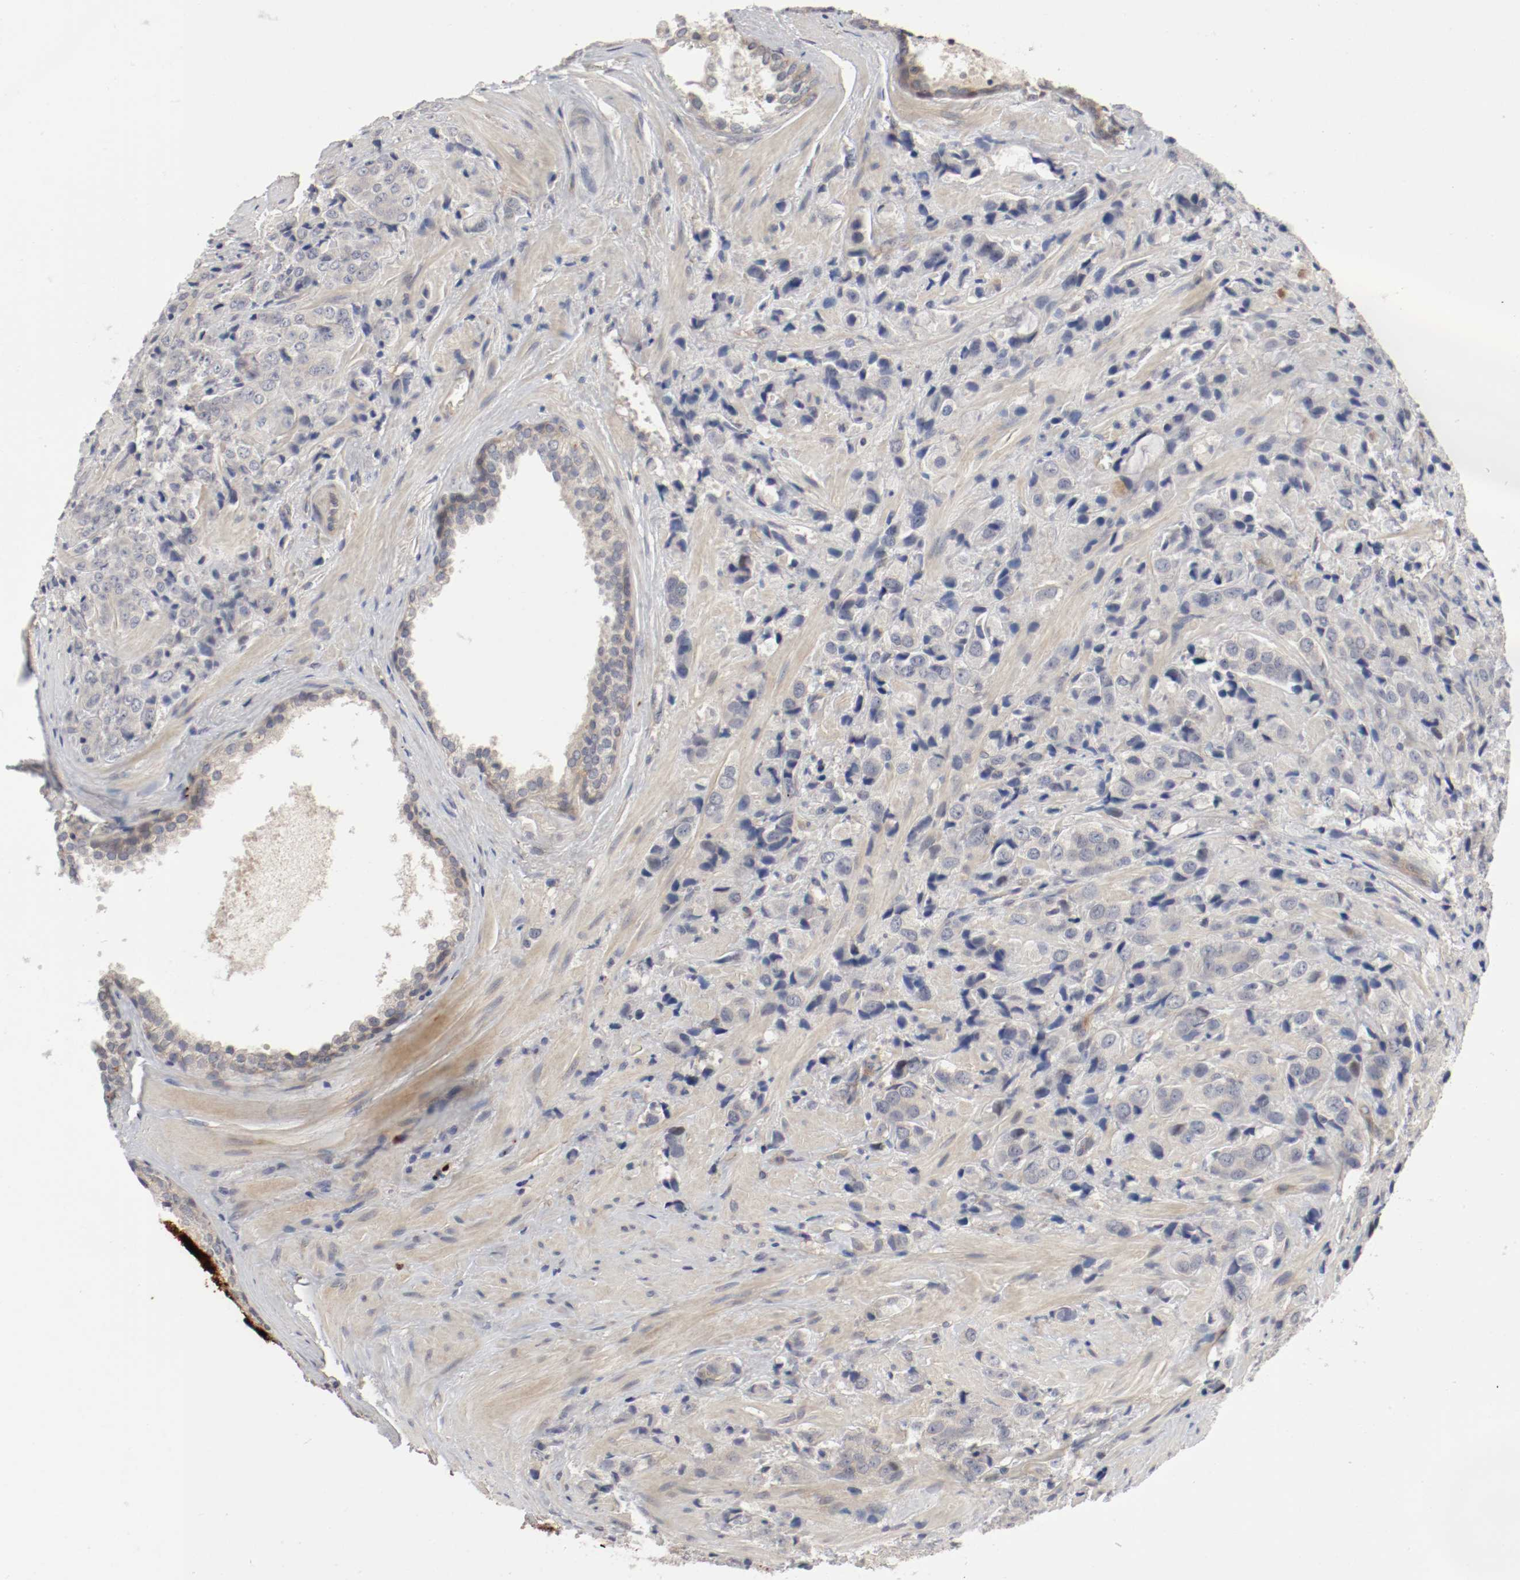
{"staining": {"intensity": "weak", "quantity": ">75%", "location": "cytoplasmic/membranous"}, "tissue": "prostate cancer", "cell_type": "Tumor cells", "image_type": "cancer", "snomed": [{"axis": "morphology", "description": "Adenocarcinoma, High grade"}, {"axis": "topography", "description": "Prostate"}], "caption": "Prostate cancer stained for a protein reveals weak cytoplasmic/membranous positivity in tumor cells. (DAB (3,3'-diaminobenzidine) IHC, brown staining for protein, blue staining for nuclei).", "gene": "REN", "patient": {"sex": "male", "age": 70}}